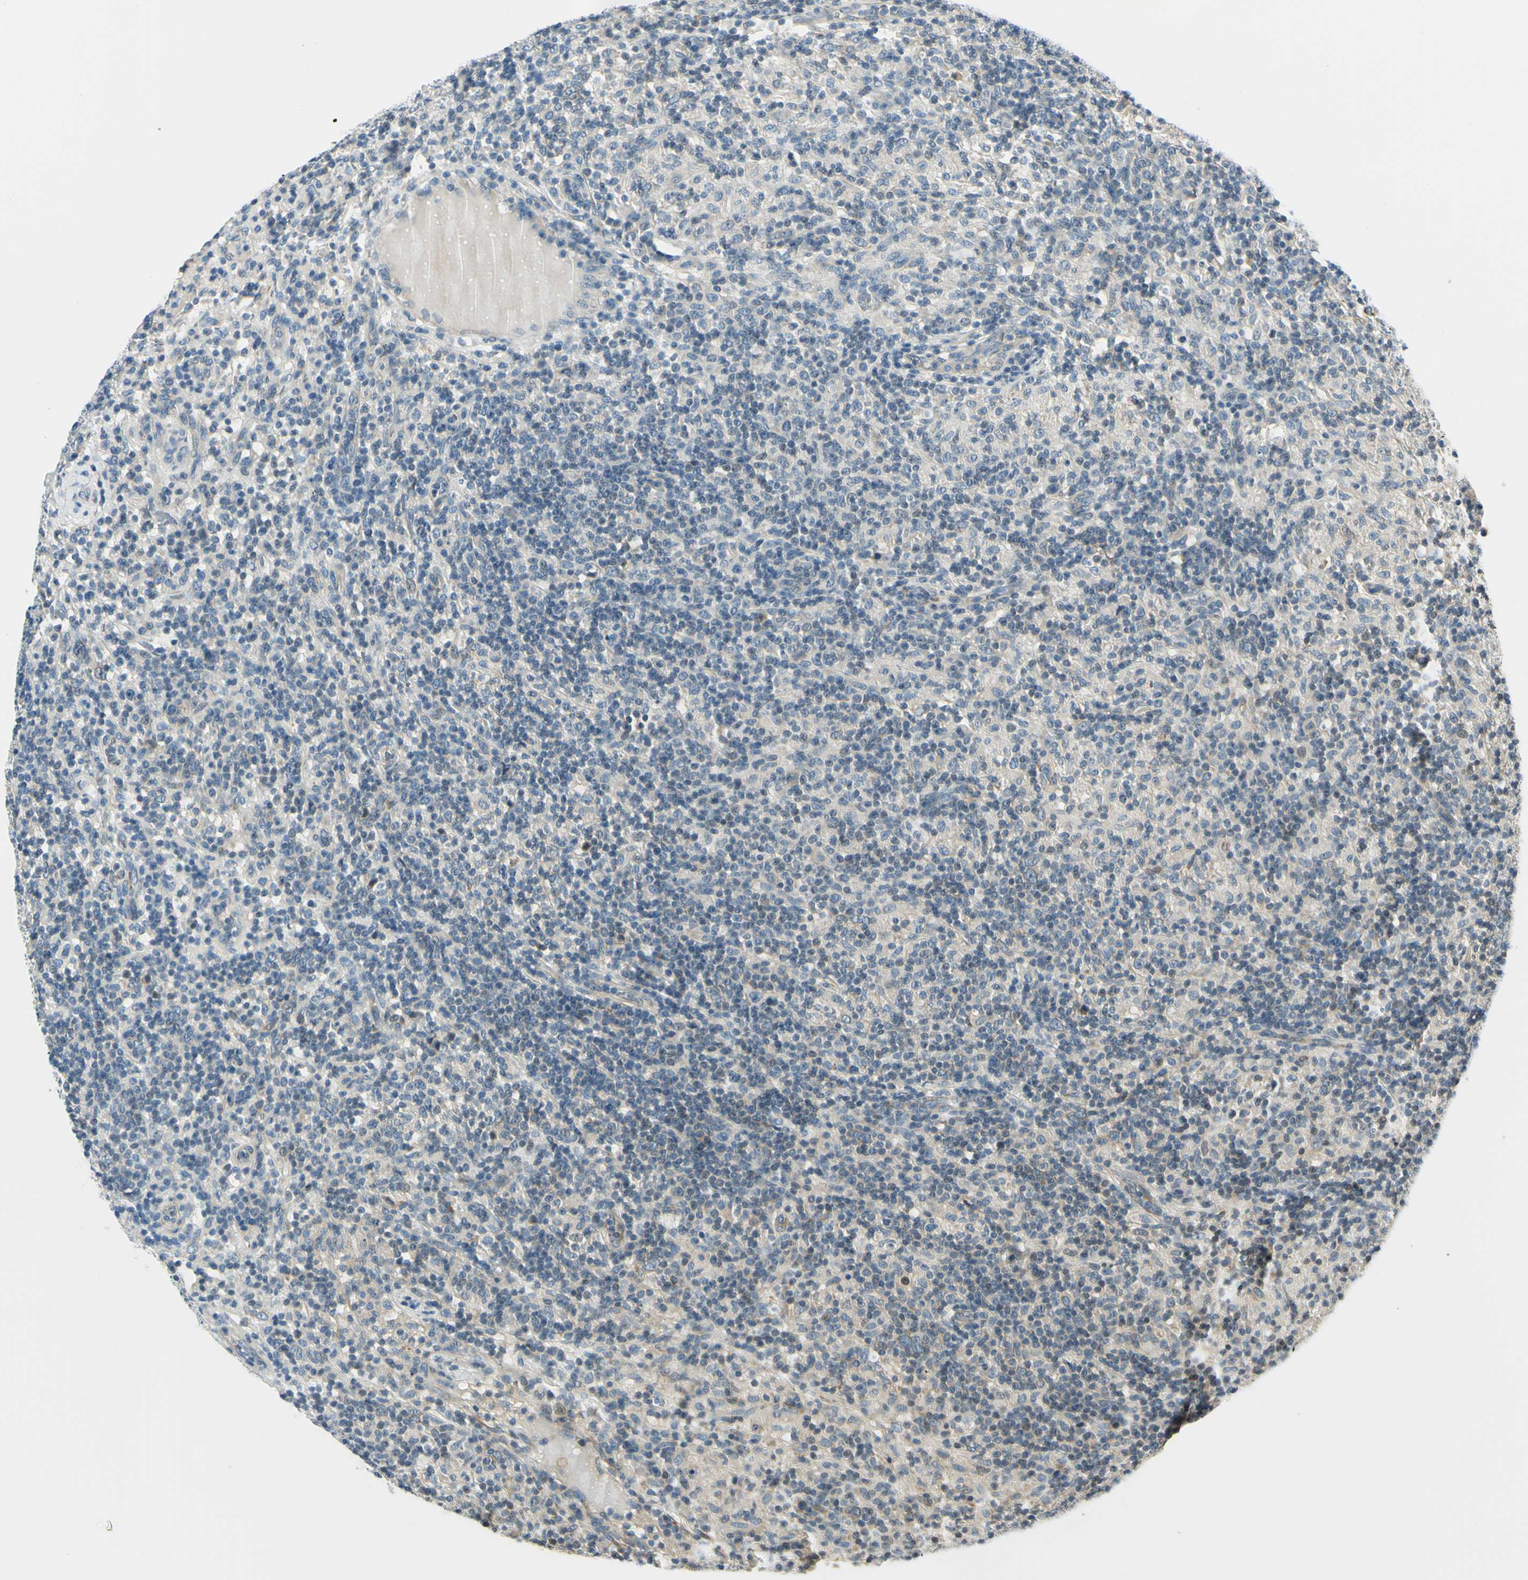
{"staining": {"intensity": "negative", "quantity": "none", "location": "none"}, "tissue": "lymphoma", "cell_type": "Tumor cells", "image_type": "cancer", "snomed": [{"axis": "morphology", "description": "Hodgkin's disease, NOS"}, {"axis": "topography", "description": "Lymph node"}], "caption": "A high-resolution histopathology image shows IHC staining of Hodgkin's disease, which exhibits no significant staining in tumor cells.", "gene": "IGDCC4", "patient": {"sex": "male", "age": 70}}